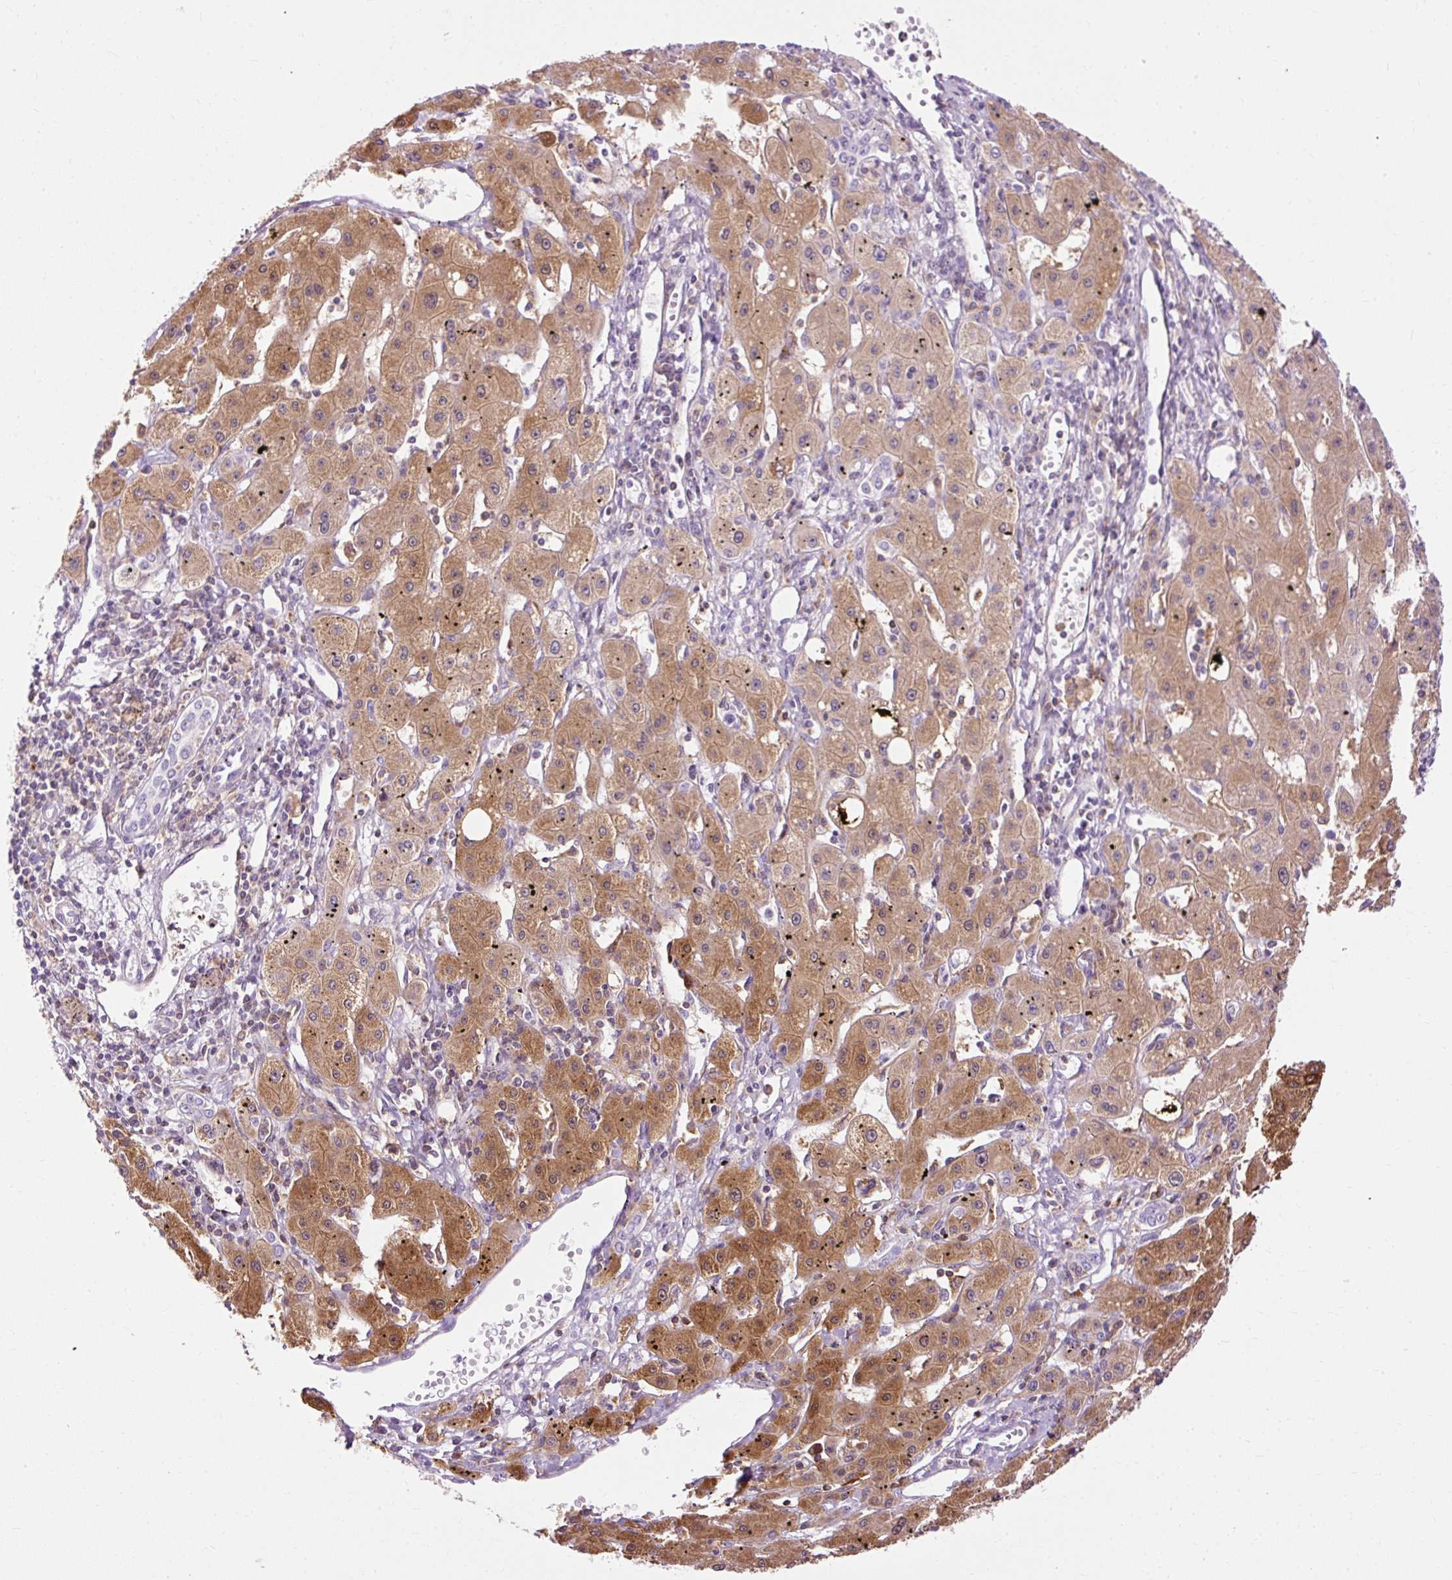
{"staining": {"intensity": "moderate", "quantity": ">75%", "location": "cytoplasmic/membranous"}, "tissue": "liver cancer", "cell_type": "Tumor cells", "image_type": "cancer", "snomed": [{"axis": "morphology", "description": "Carcinoma, Hepatocellular, NOS"}, {"axis": "topography", "description": "Liver"}], "caption": "Brown immunohistochemical staining in liver hepatocellular carcinoma displays moderate cytoplasmic/membranous positivity in approximately >75% of tumor cells.", "gene": "CD83", "patient": {"sex": "male", "age": 72}}